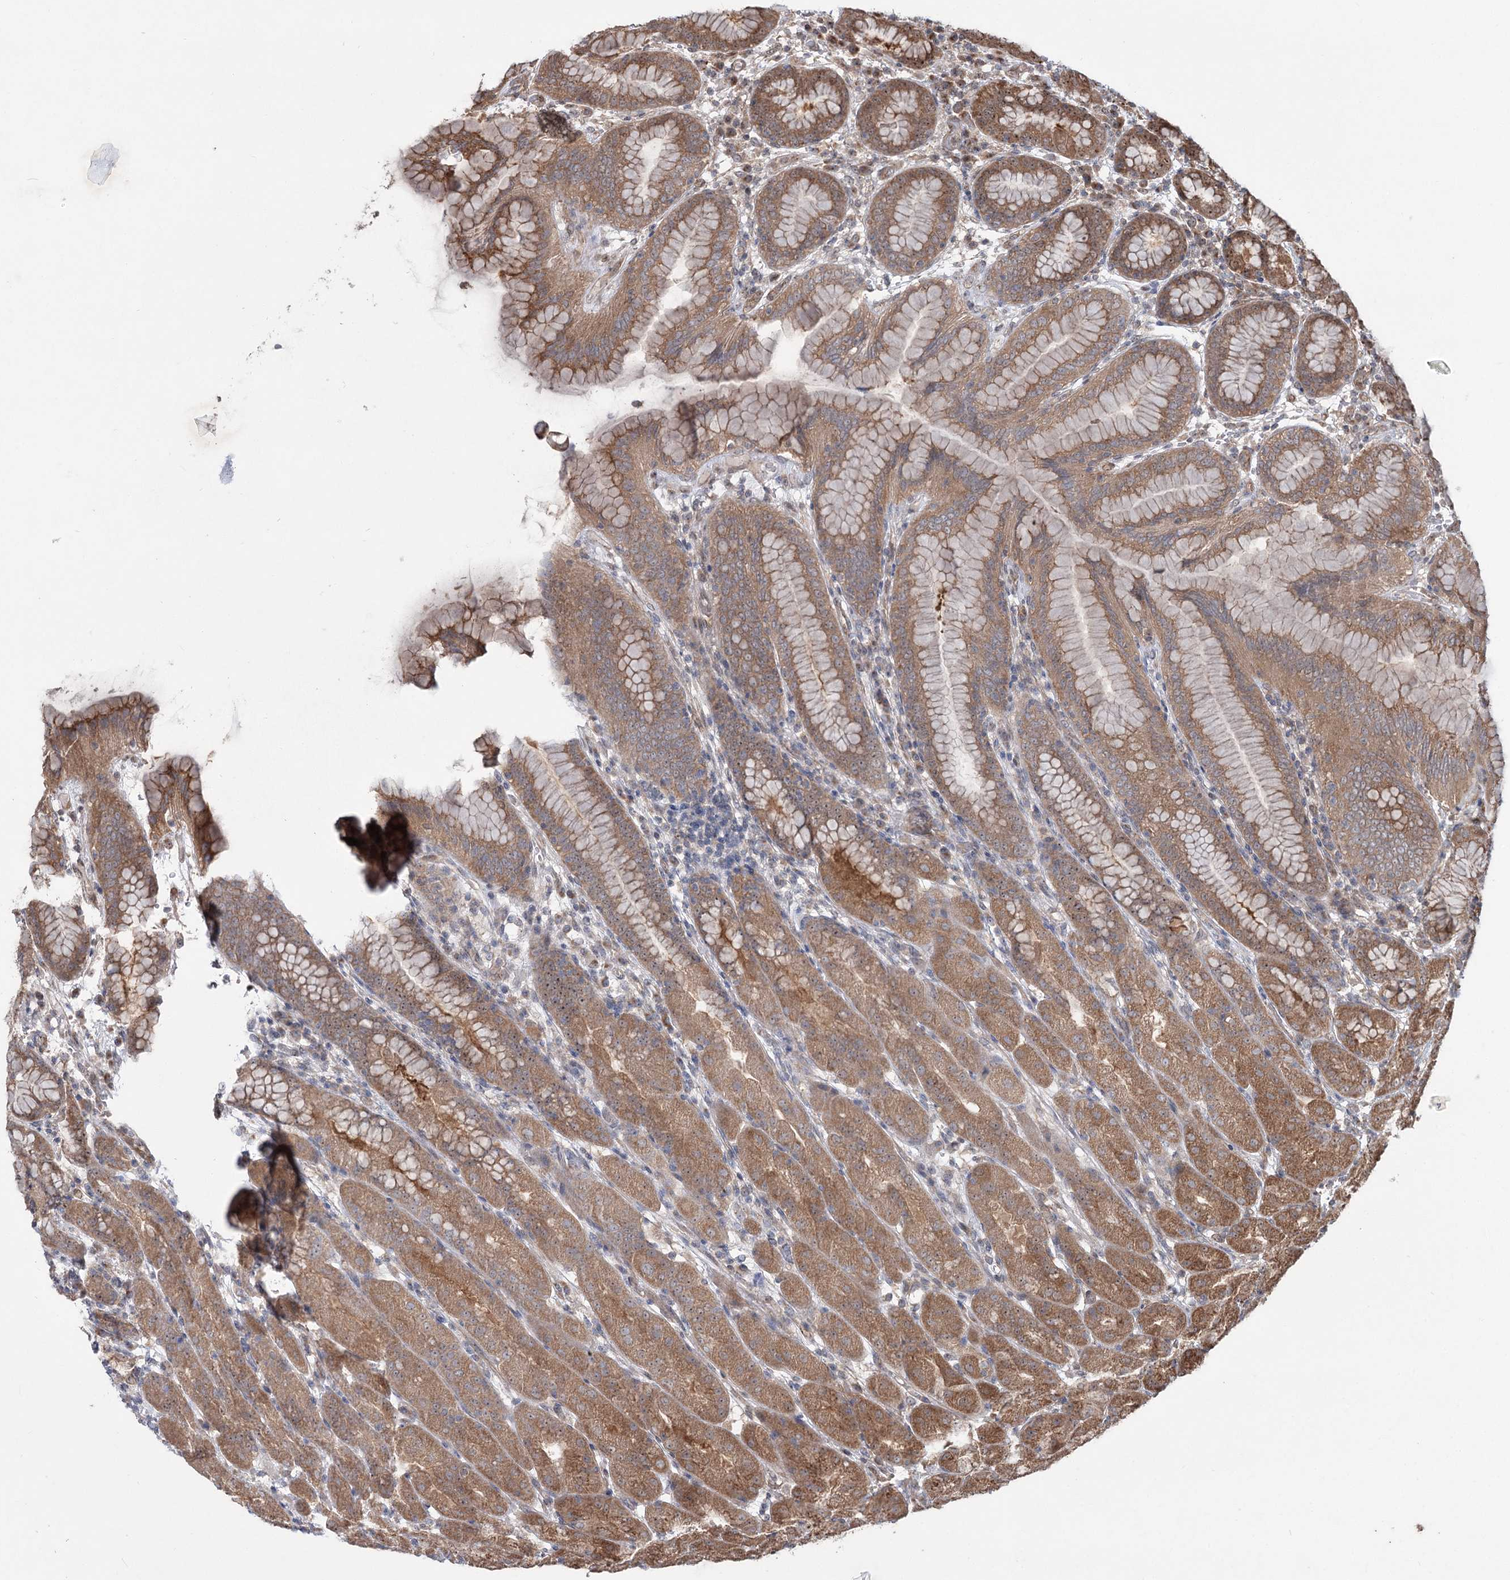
{"staining": {"intensity": "moderate", "quantity": ">75%", "location": "cytoplasmic/membranous,nuclear"}, "tissue": "stomach", "cell_type": "Glandular cells", "image_type": "normal", "snomed": [{"axis": "morphology", "description": "Normal tissue, NOS"}, {"axis": "topography", "description": "Stomach"}], "caption": "The immunohistochemical stain labels moderate cytoplasmic/membranous,nuclear expression in glandular cells of normal stomach. Nuclei are stained in blue.", "gene": "SERINC5", "patient": {"sex": "female", "age": 79}}